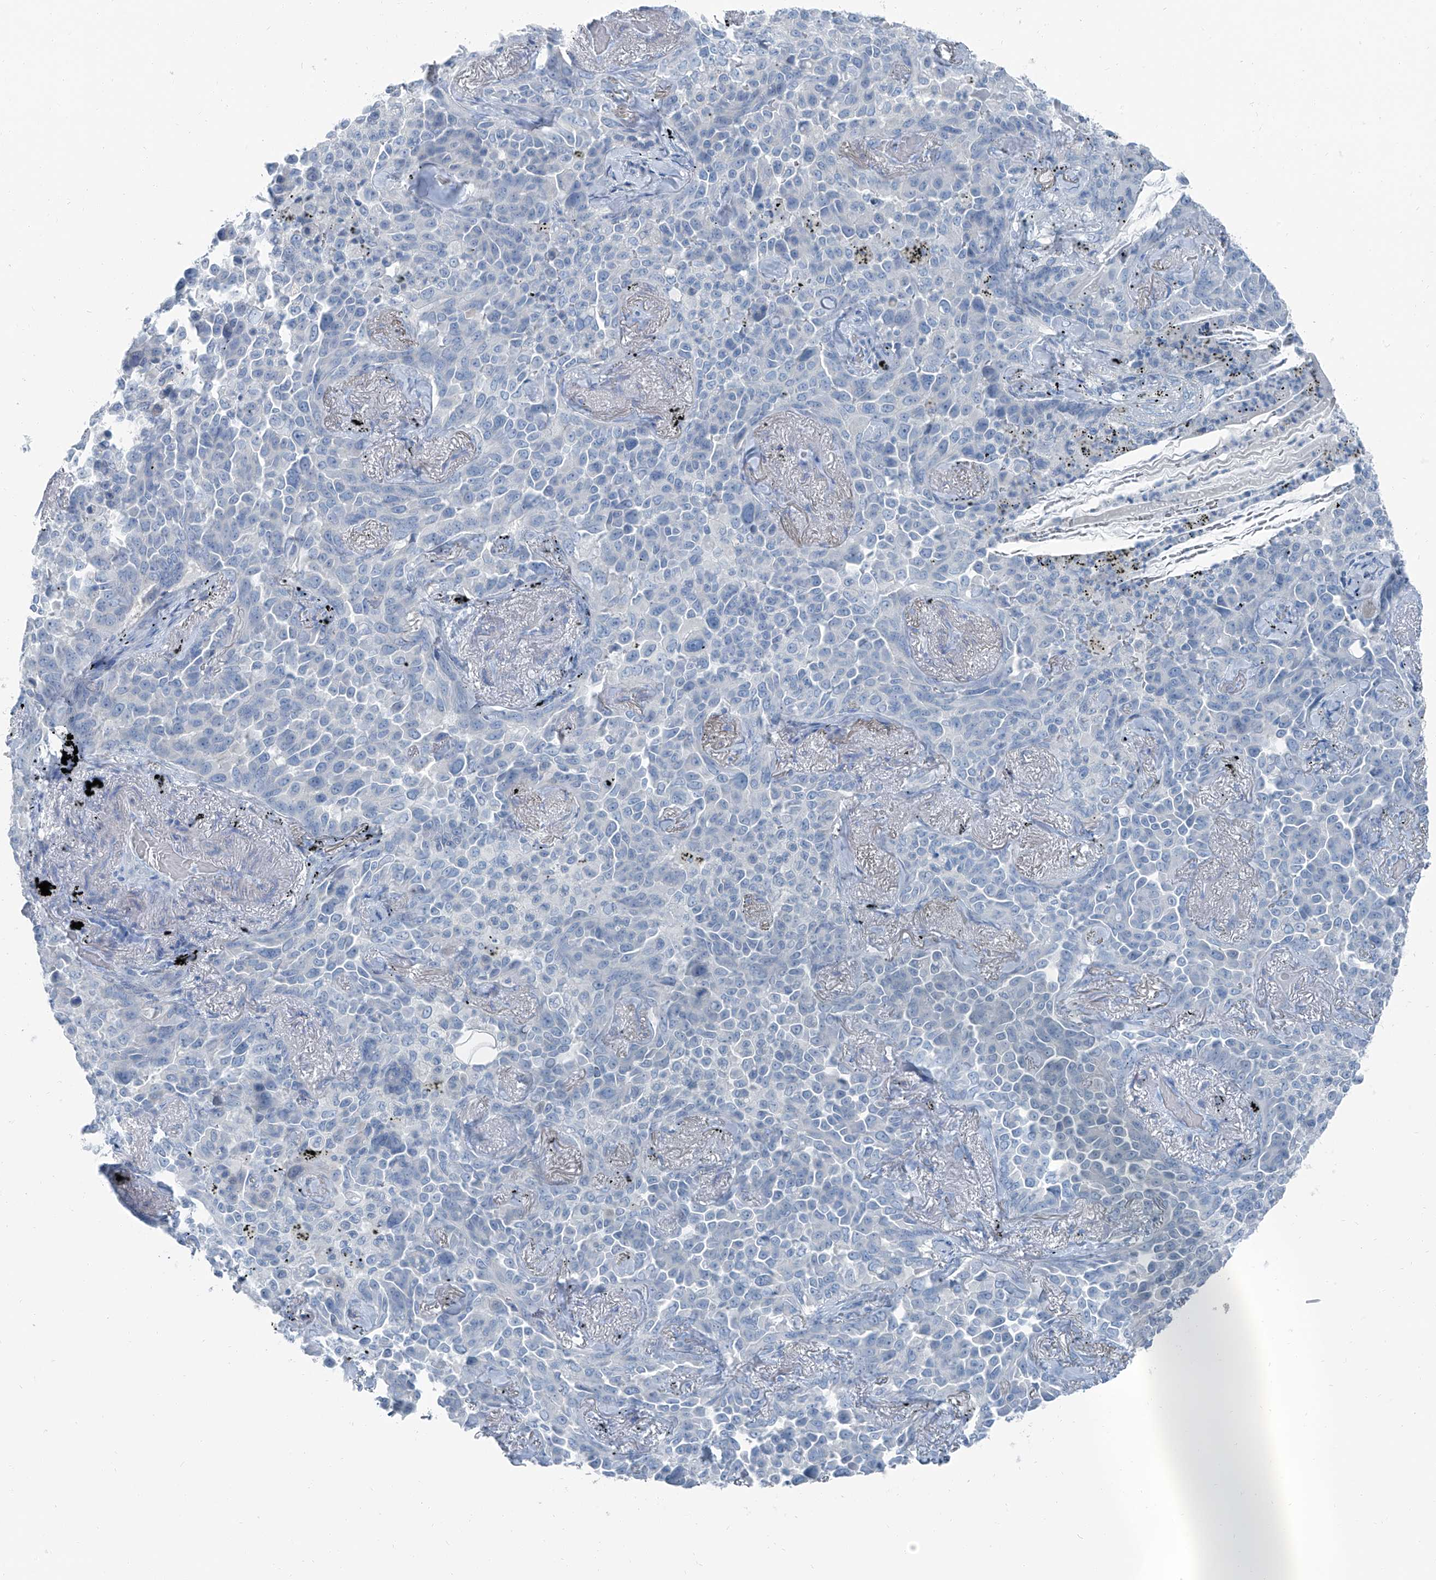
{"staining": {"intensity": "negative", "quantity": "none", "location": "none"}, "tissue": "lung cancer", "cell_type": "Tumor cells", "image_type": "cancer", "snomed": [{"axis": "morphology", "description": "Adenocarcinoma, NOS"}, {"axis": "topography", "description": "Lung"}], "caption": "A photomicrograph of adenocarcinoma (lung) stained for a protein shows no brown staining in tumor cells.", "gene": "RGN", "patient": {"sex": "female", "age": 67}}